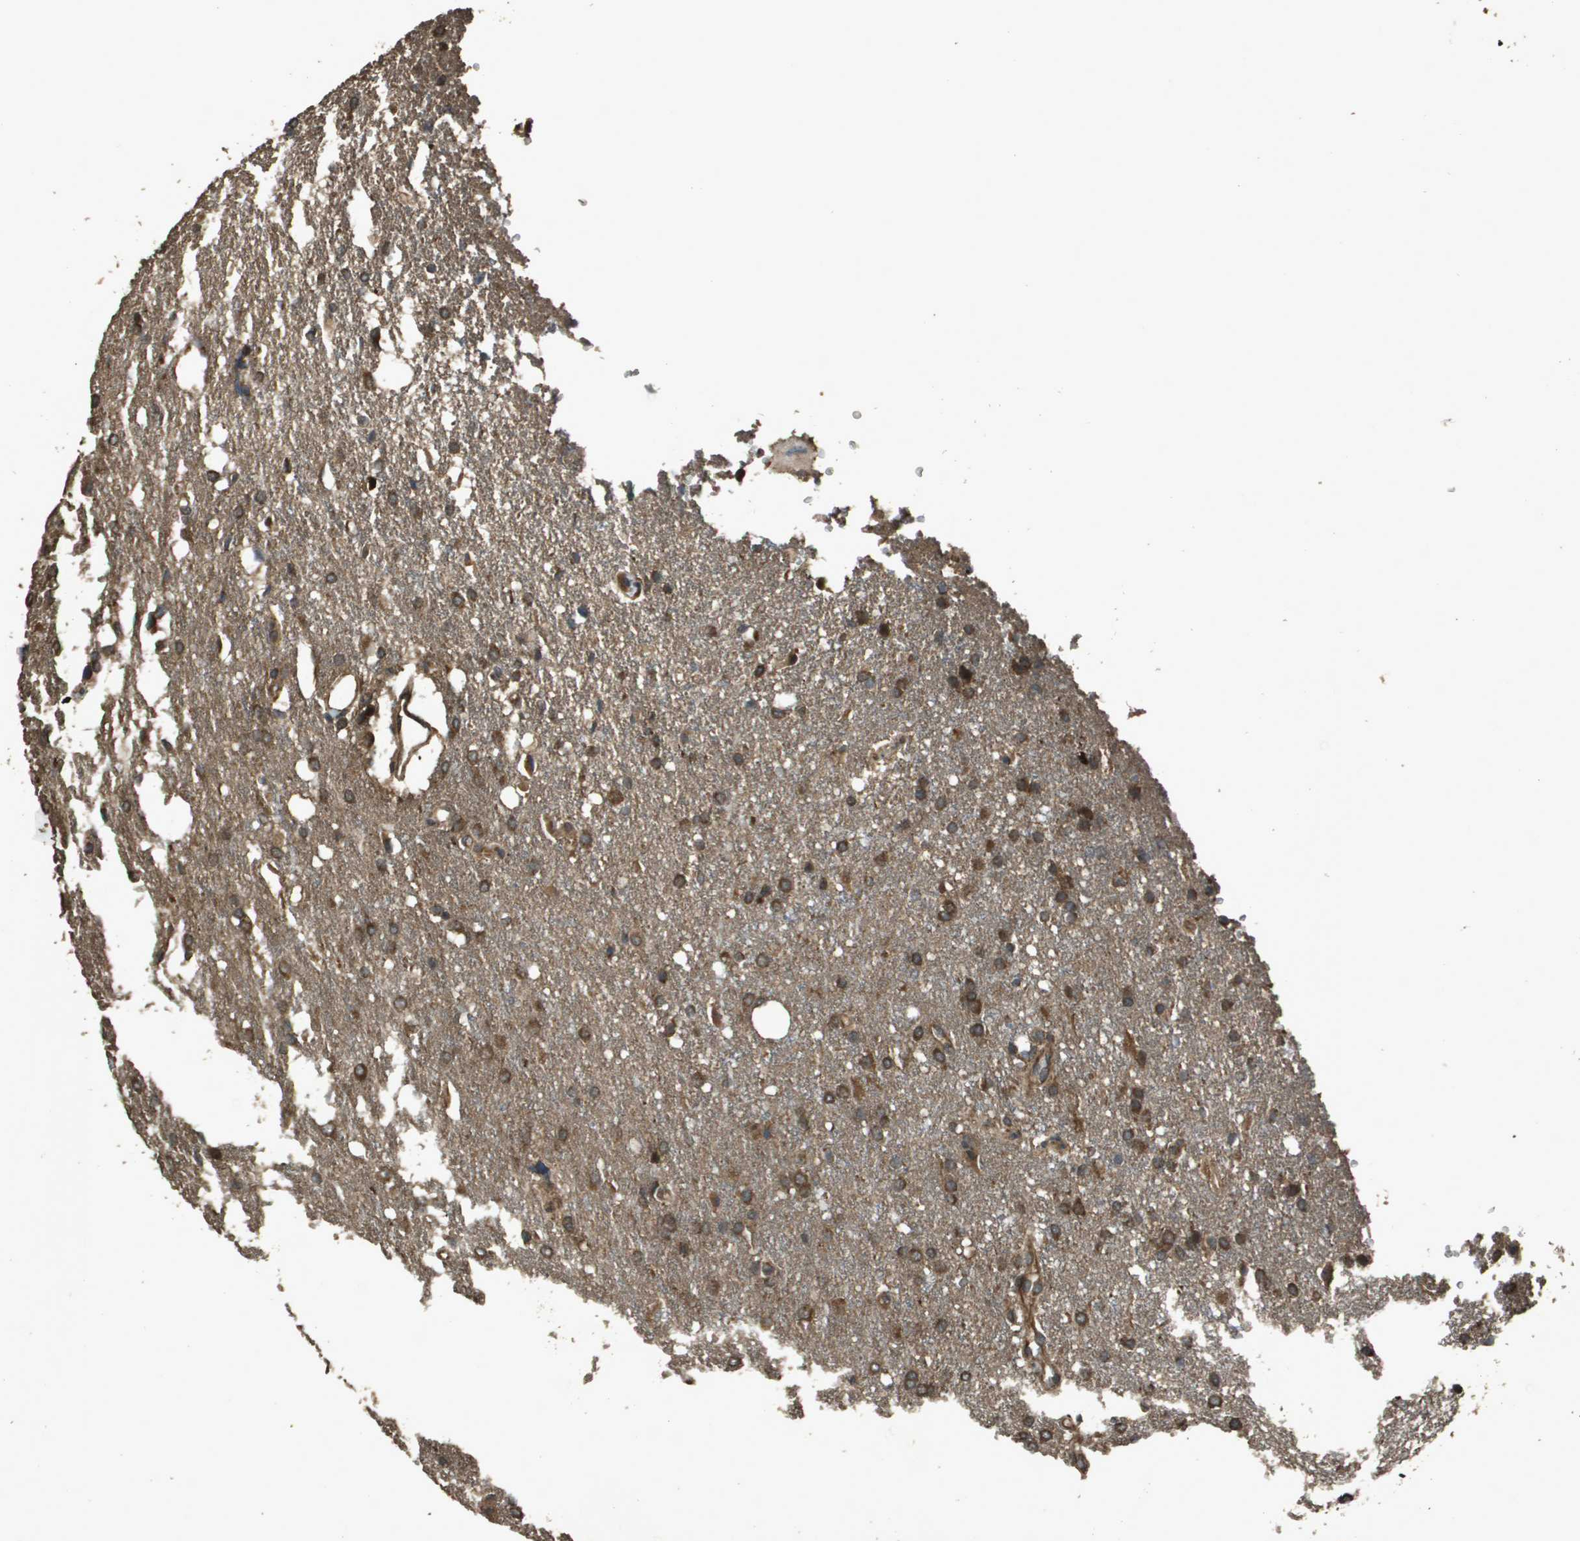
{"staining": {"intensity": "moderate", "quantity": ">75%", "location": "cytoplasmic/membranous"}, "tissue": "glioma", "cell_type": "Tumor cells", "image_type": "cancer", "snomed": [{"axis": "morphology", "description": "Glioma, malignant, High grade"}, {"axis": "topography", "description": "Brain"}], "caption": "Approximately >75% of tumor cells in glioma exhibit moderate cytoplasmic/membranous protein positivity as visualized by brown immunohistochemical staining.", "gene": "FIG4", "patient": {"sex": "female", "age": 58}}